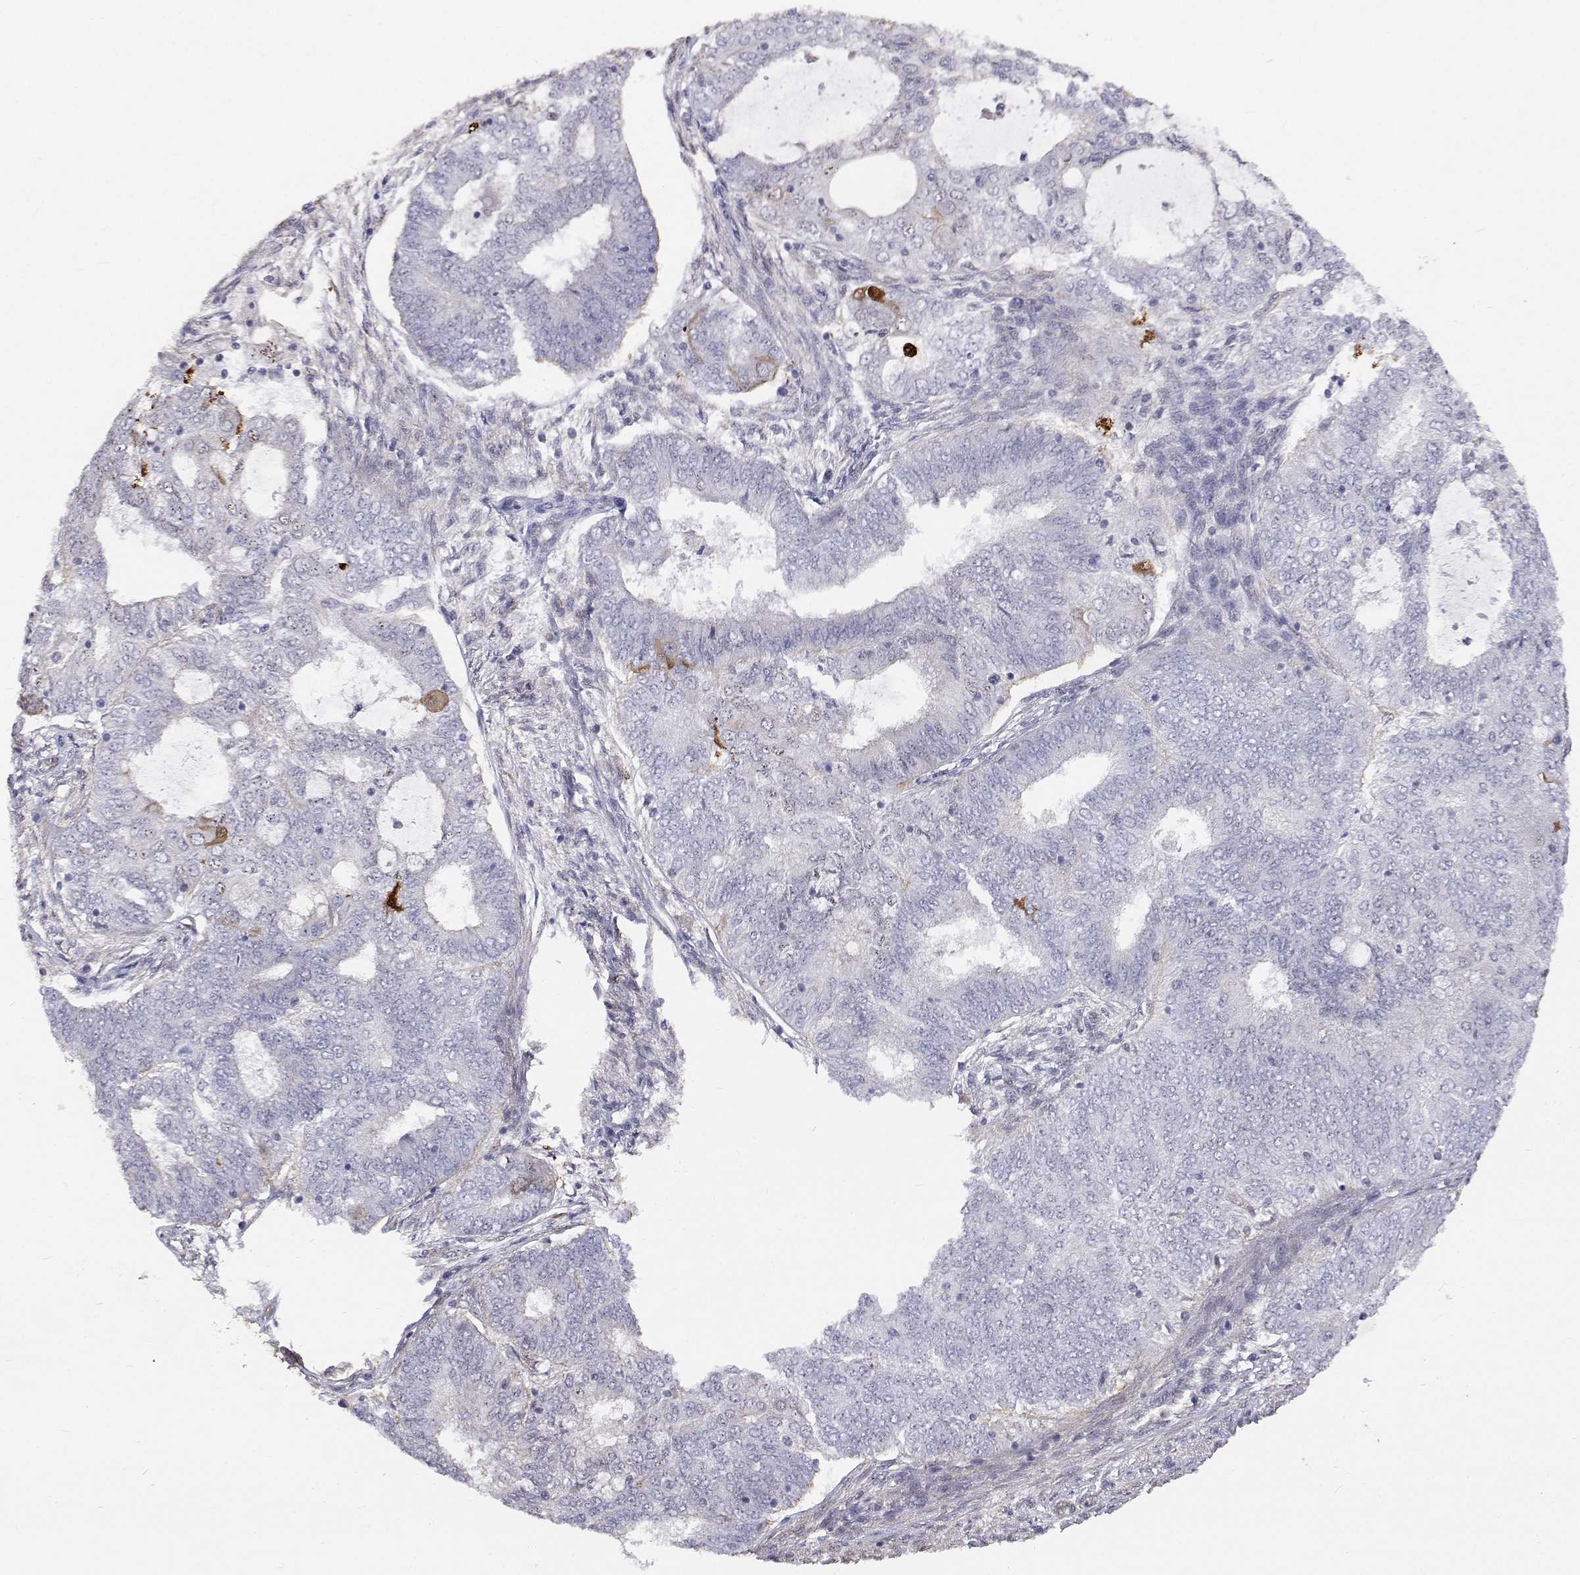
{"staining": {"intensity": "negative", "quantity": "none", "location": "none"}, "tissue": "endometrial cancer", "cell_type": "Tumor cells", "image_type": "cancer", "snomed": [{"axis": "morphology", "description": "Adenocarcinoma, NOS"}, {"axis": "topography", "description": "Endometrium"}], "caption": "The immunohistochemistry (IHC) histopathology image has no significant positivity in tumor cells of adenocarcinoma (endometrial) tissue. (Stains: DAB (3,3'-diaminobenzidine) IHC with hematoxylin counter stain, Microscopy: brightfield microscopy at high magnification).", "gene": "GSDMA", "patient": {"sex": "female", "age": 62}}